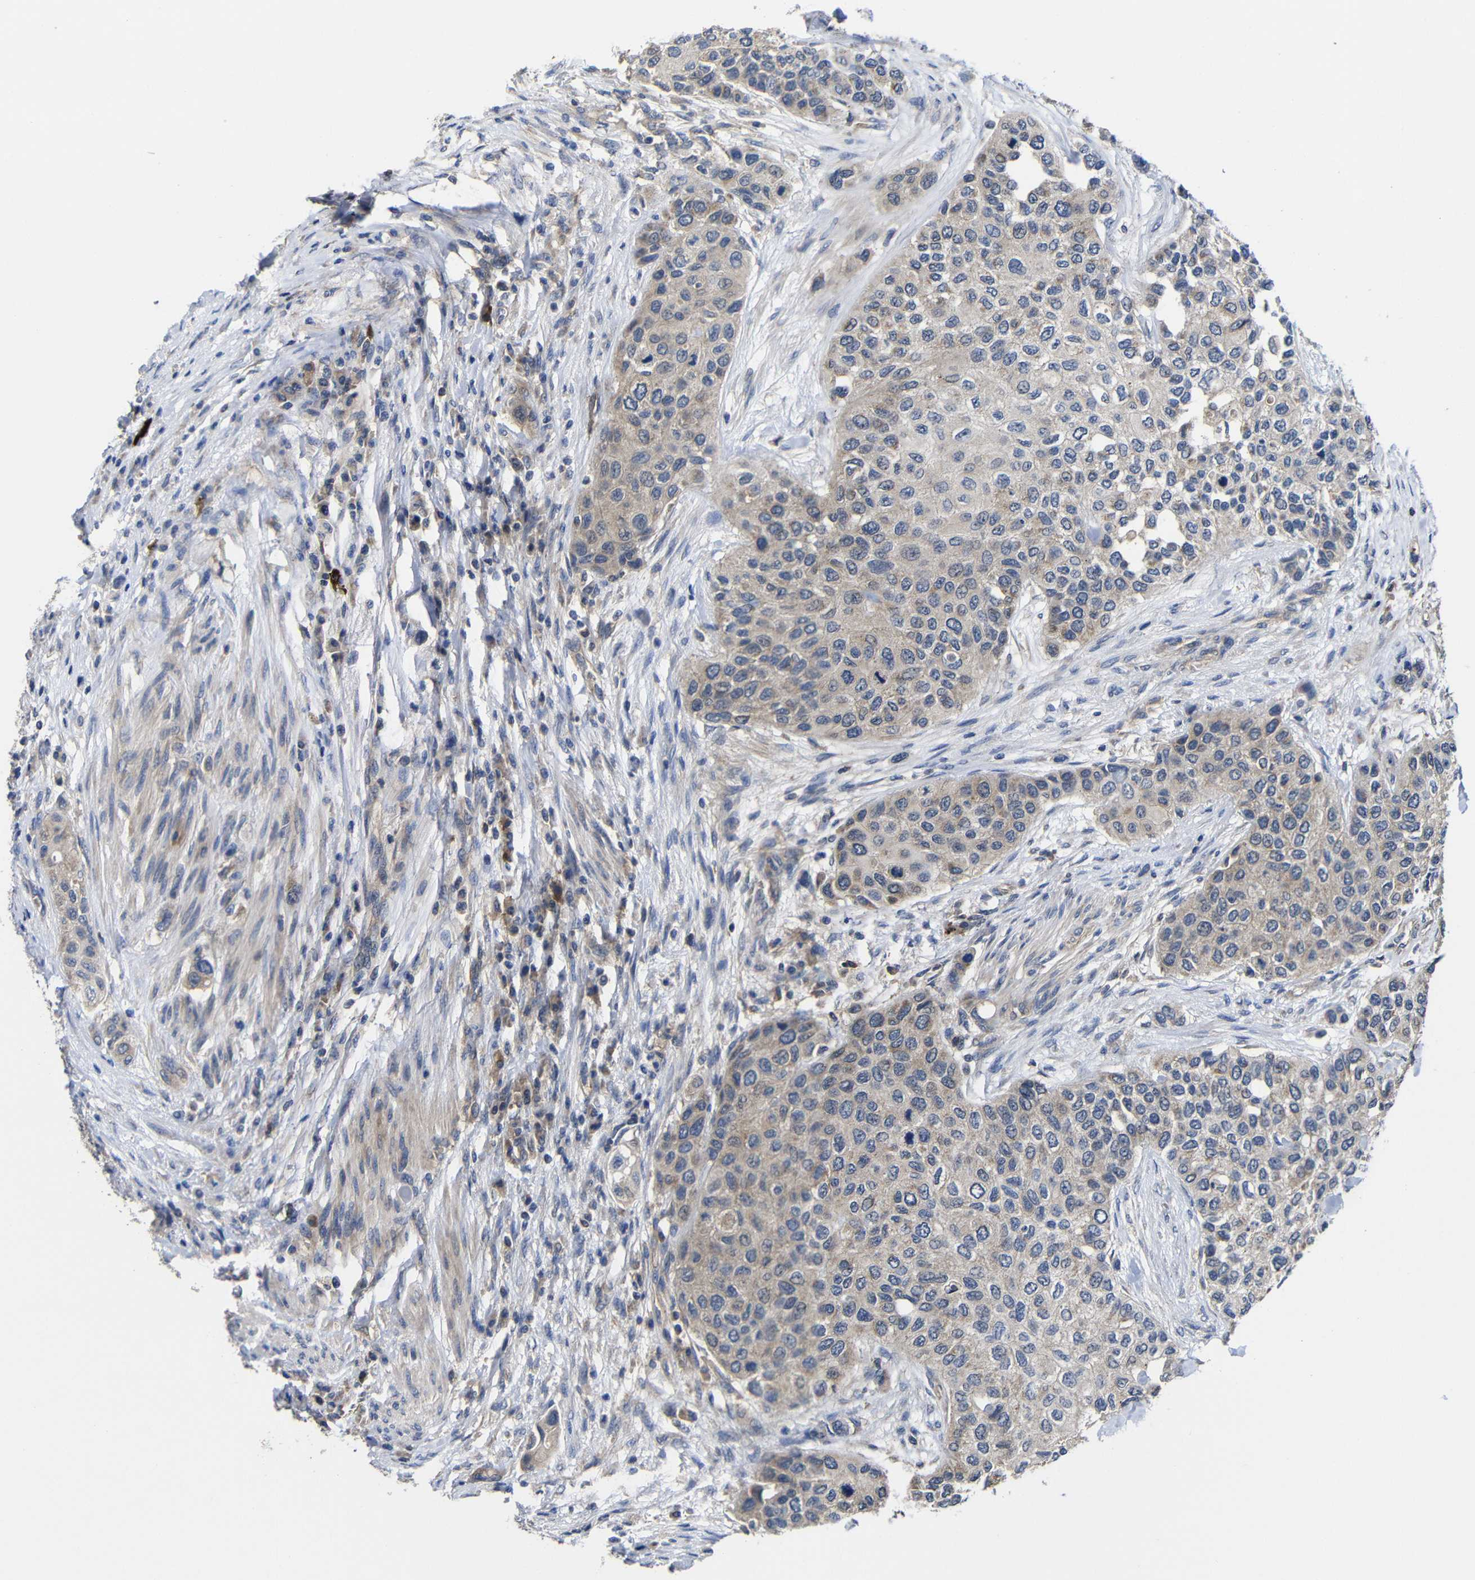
{"staining": {"intensity": "weak", "quantity": "25%-75%", "location": "cytoplasmic/membranous"}, "tissue": "urothelial cancer", "cell_type": "Tumor cells", "image_type": "cancer", "snomed": [{"axis": "morphology", "description": "Urothelial carcinoma, High grade"}, {"axis": "topography", "description": "Urinary bladder"}], "caption": "DAB immunohistochemical staining of urothelial carcinoma (high-grade) displays weak cytoplasmic/membranous protein expression in about 25%-75% of tumor cells.", "gene": "LPAR5", "patient": {"sex": "female", "age": 56}}